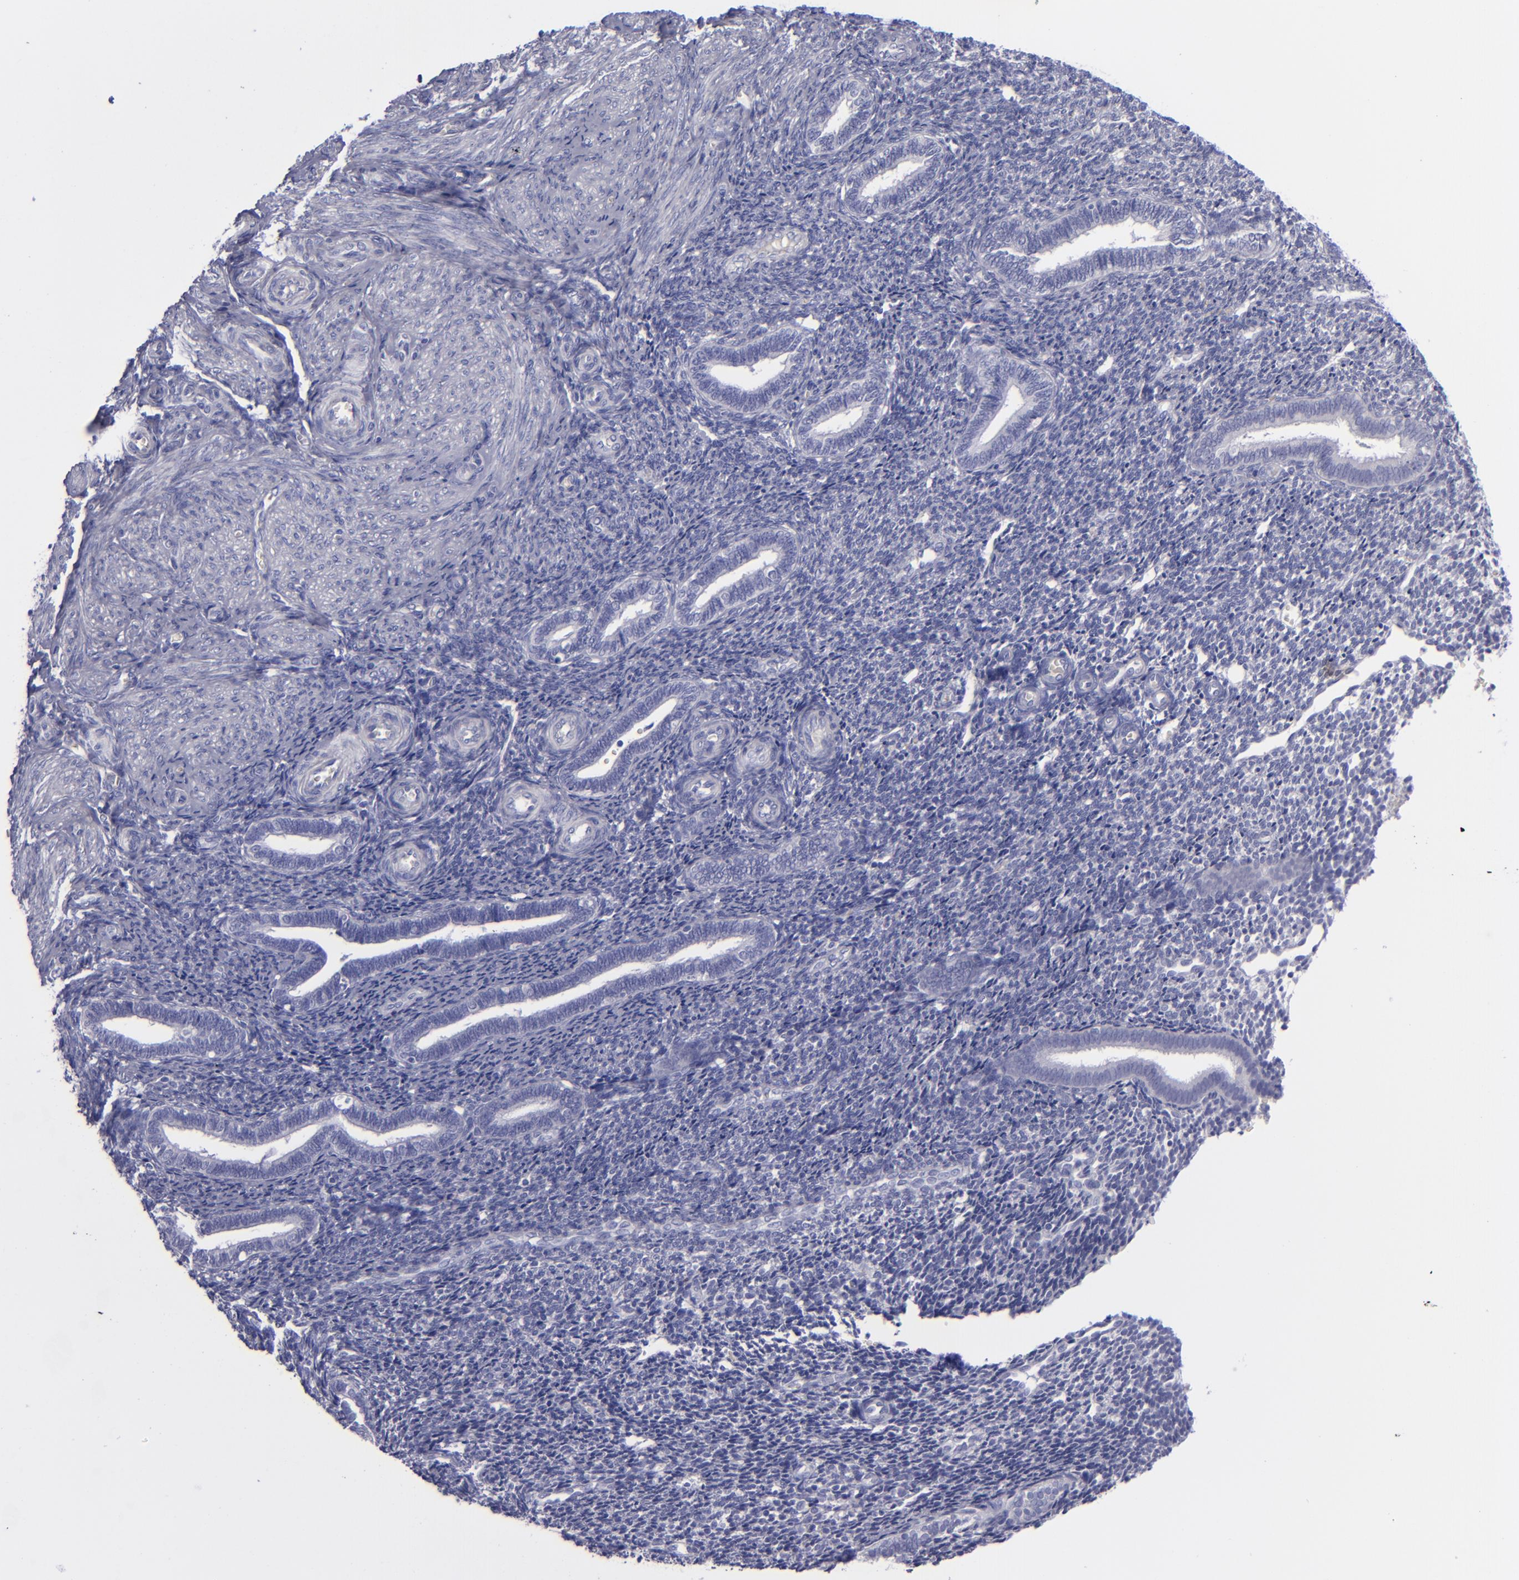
{"staining": {"intensity": "negative", "quantity": "none", "location": "none"}, "tissue": "endometrium", "cell_type": "Cells in endometrial stroma", "image_type": "normal", "snomed": [{"axis": "morphology", "description": "Normal tissue, NOS"}, {"axis": "topography", "description": "Endometrium"}], "caption": "A high-resolution histopathology image shows immunohistochemistry (IHC) staining of normal endometrium, which displays no significant expression in cells in endometrial stroma.", "gene": "CD22", "patient": {"sex": "female", "age": 27}}